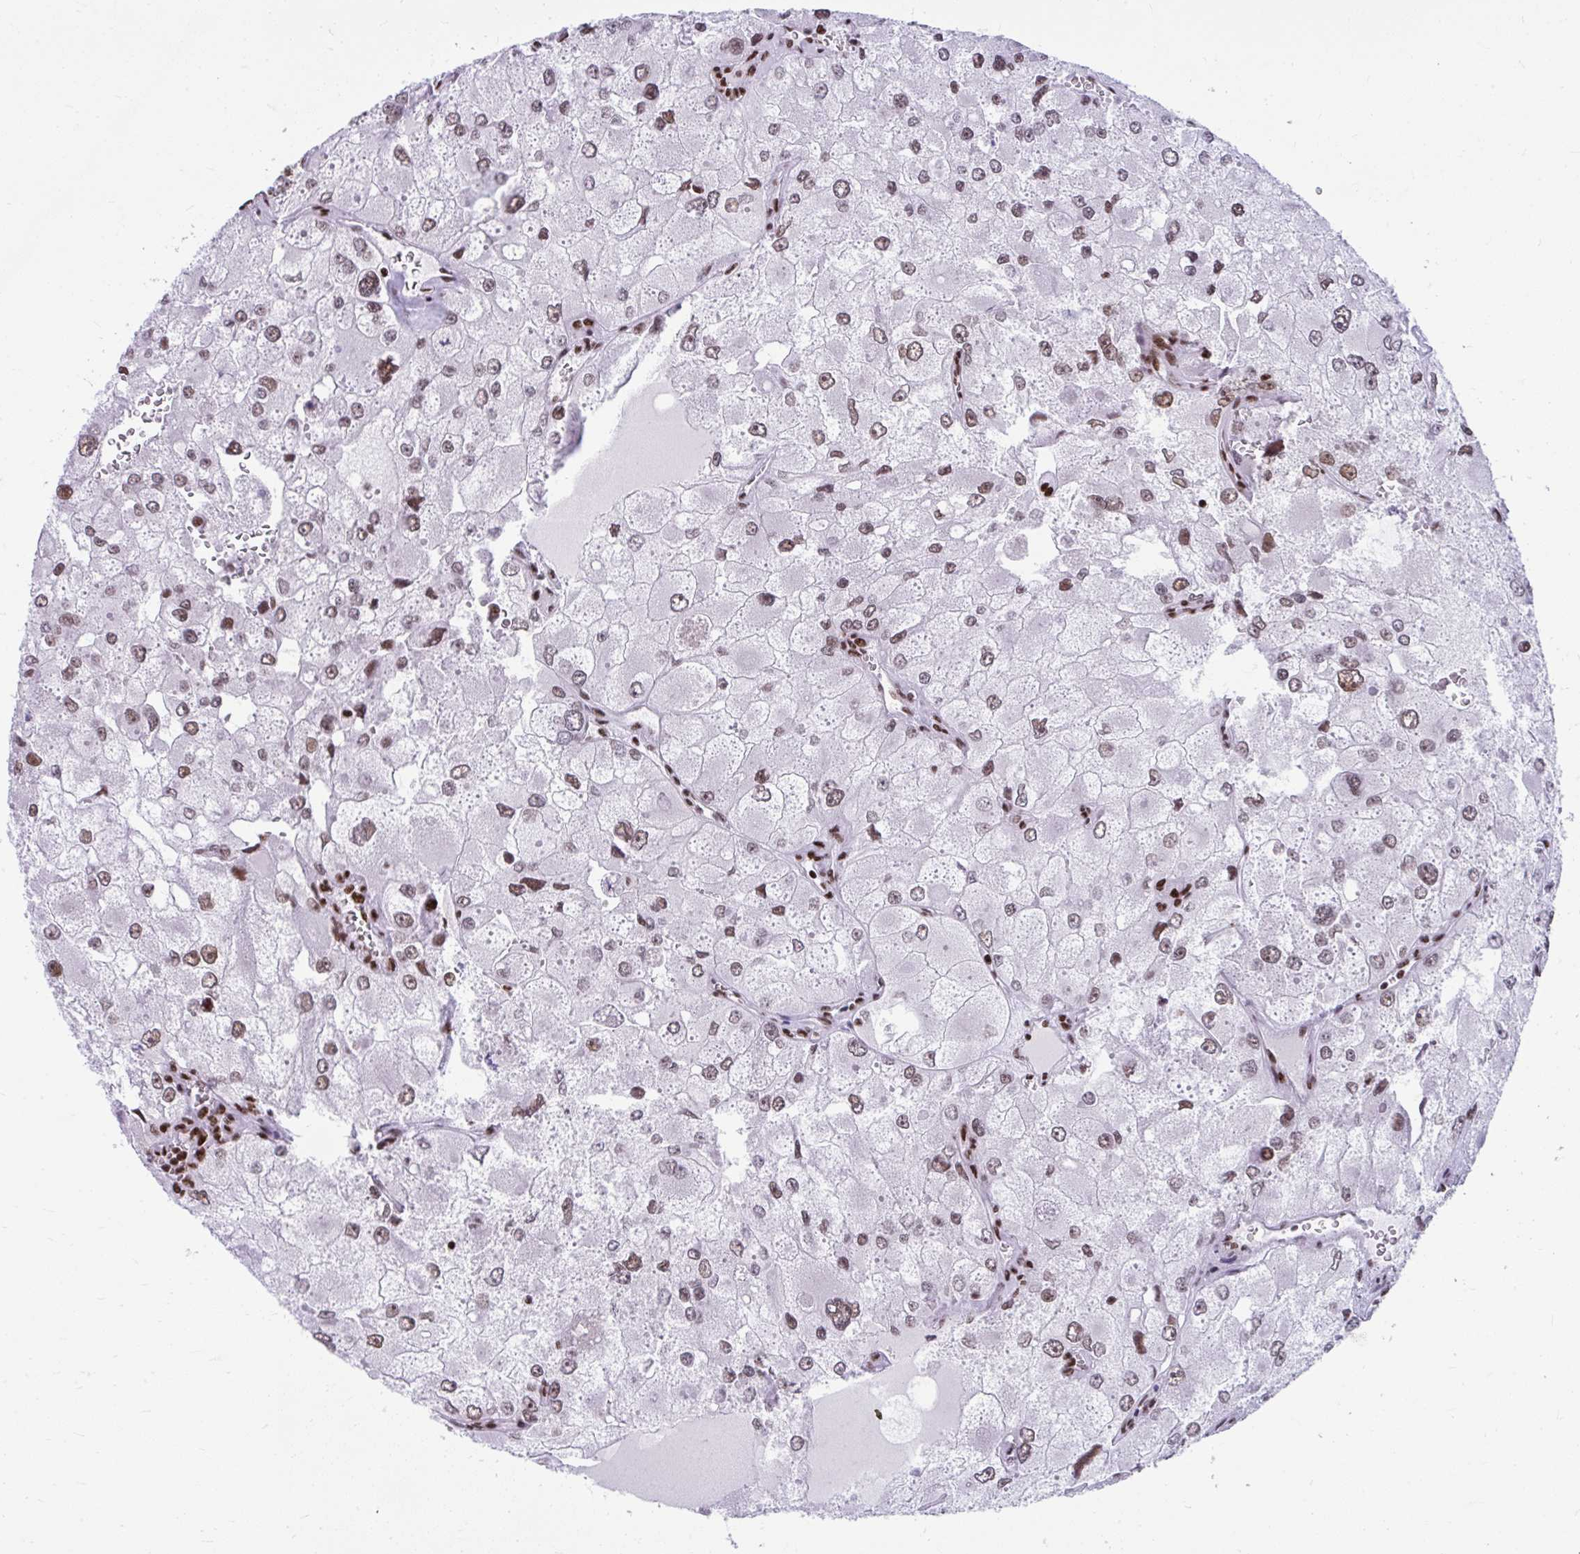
{"staining": {"intensity": "moderate", "quantity": "25%-75%", "location": "nuclear"}, "tissue": "renal cancer", "cell_type": "Tumor cells", "image_type": "cancer", "snomed": [{"axis": "morphology", "description": "Adenocarcinoma, NOS"}, {"axis": "topography", "description": "Kidney"}], "caption": "IHC (DAB) staining of human renal cancer (adenocarcinoma) exhibits moderate nuclear protein positivity in approximately 25%-75% of tumor cells.", "gene": "SLC35C2", "patient": {"sex": "female", "age": 70}}